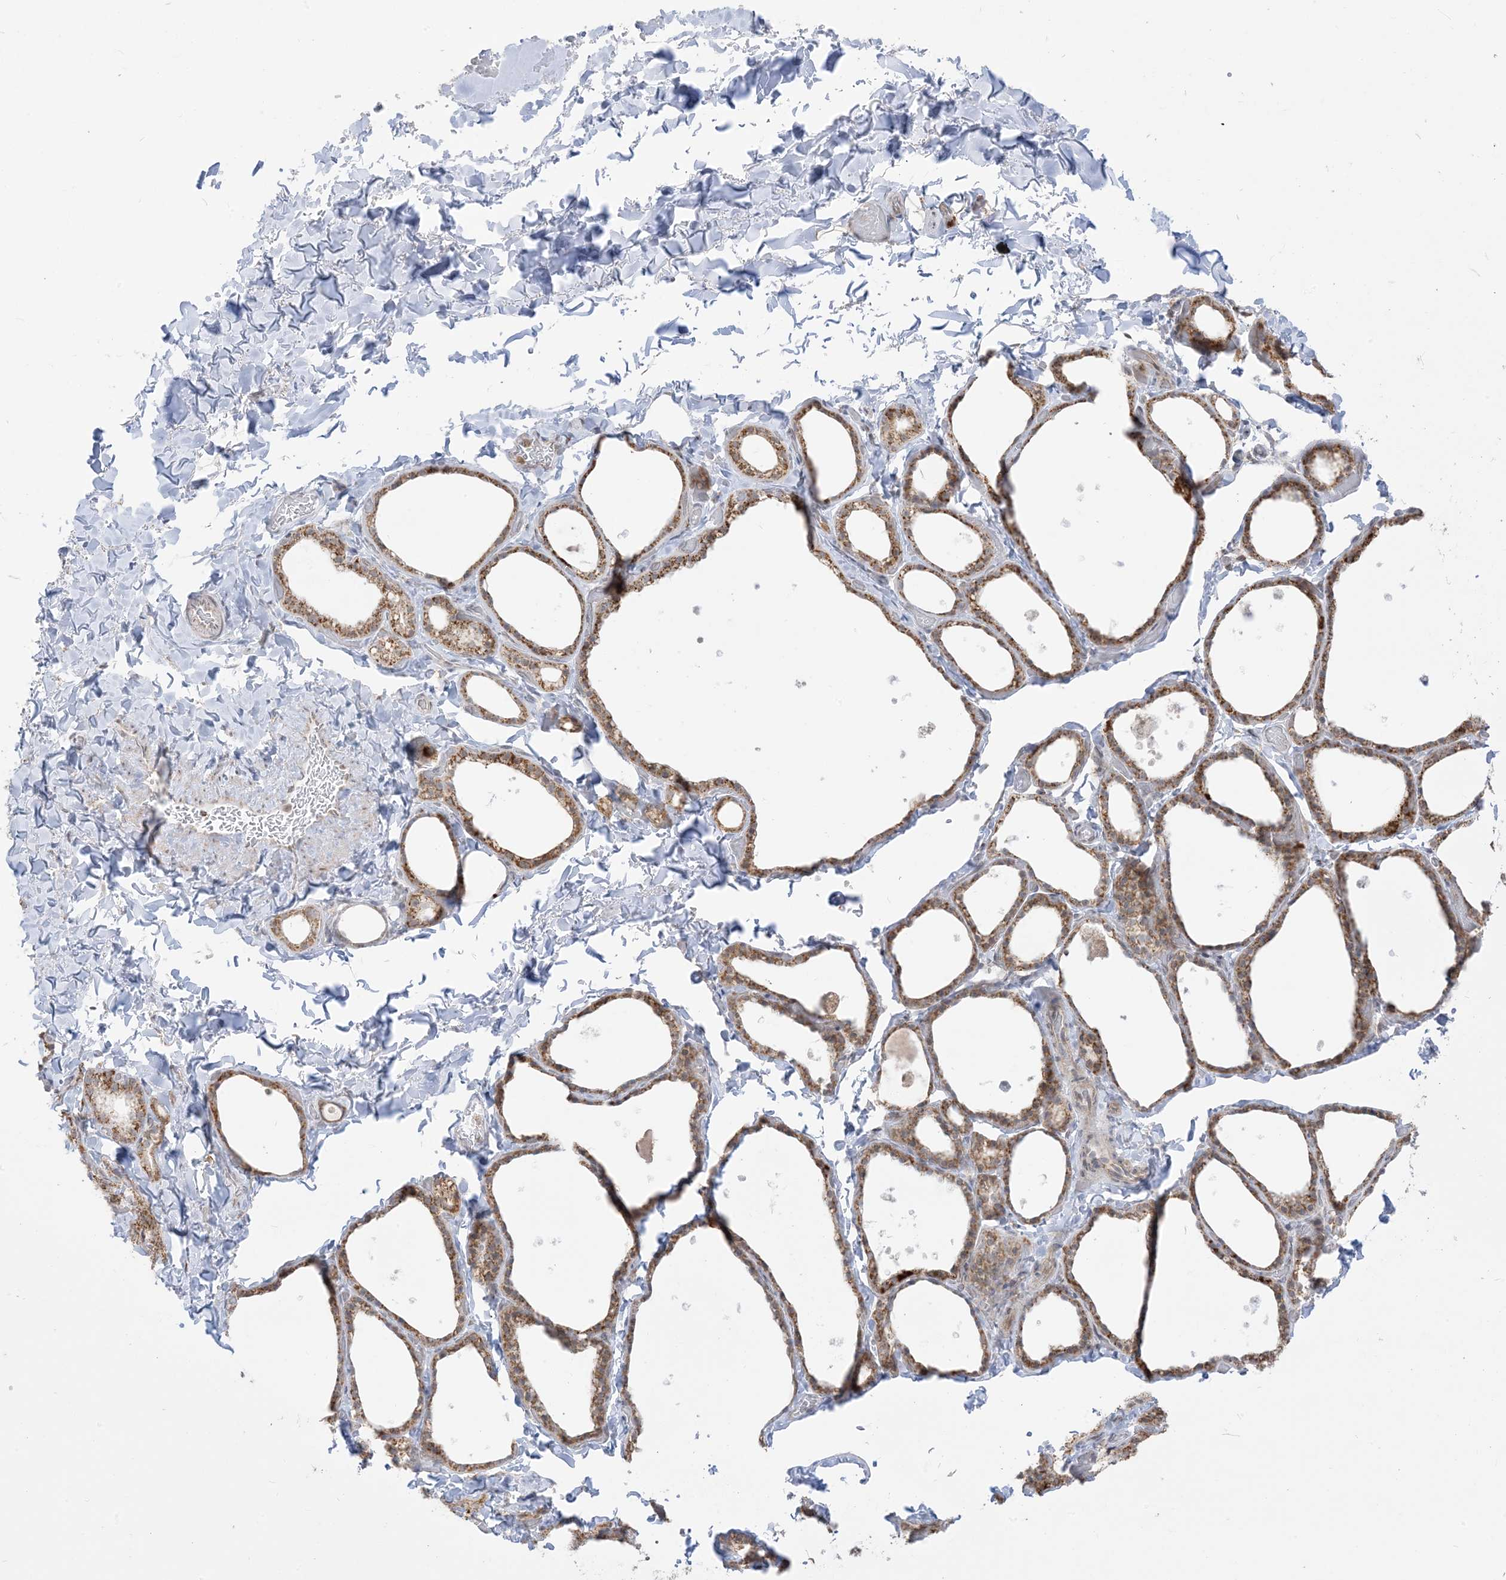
{"staining": {"intensity": "moderate", "quantity": ">75%", "location": "cytoplasmic/membranous"}, "tissue": "thyroid gland", "cell_type": "Glandular cells", "image_type": "normal", "snomed": [{"axis": "morphology", "description": "Normal tissue, NOS"}, {"axis": "topography", "description": "Thyroid gland"}], "caption": "Glandular cells reveal medium levels of moderate cytoplasmic/membranous staining in approximately >75% of cells in benign human thyroid gland.", "gene": "KANSL3", "patient": {"sex": "female", "age": 44}}